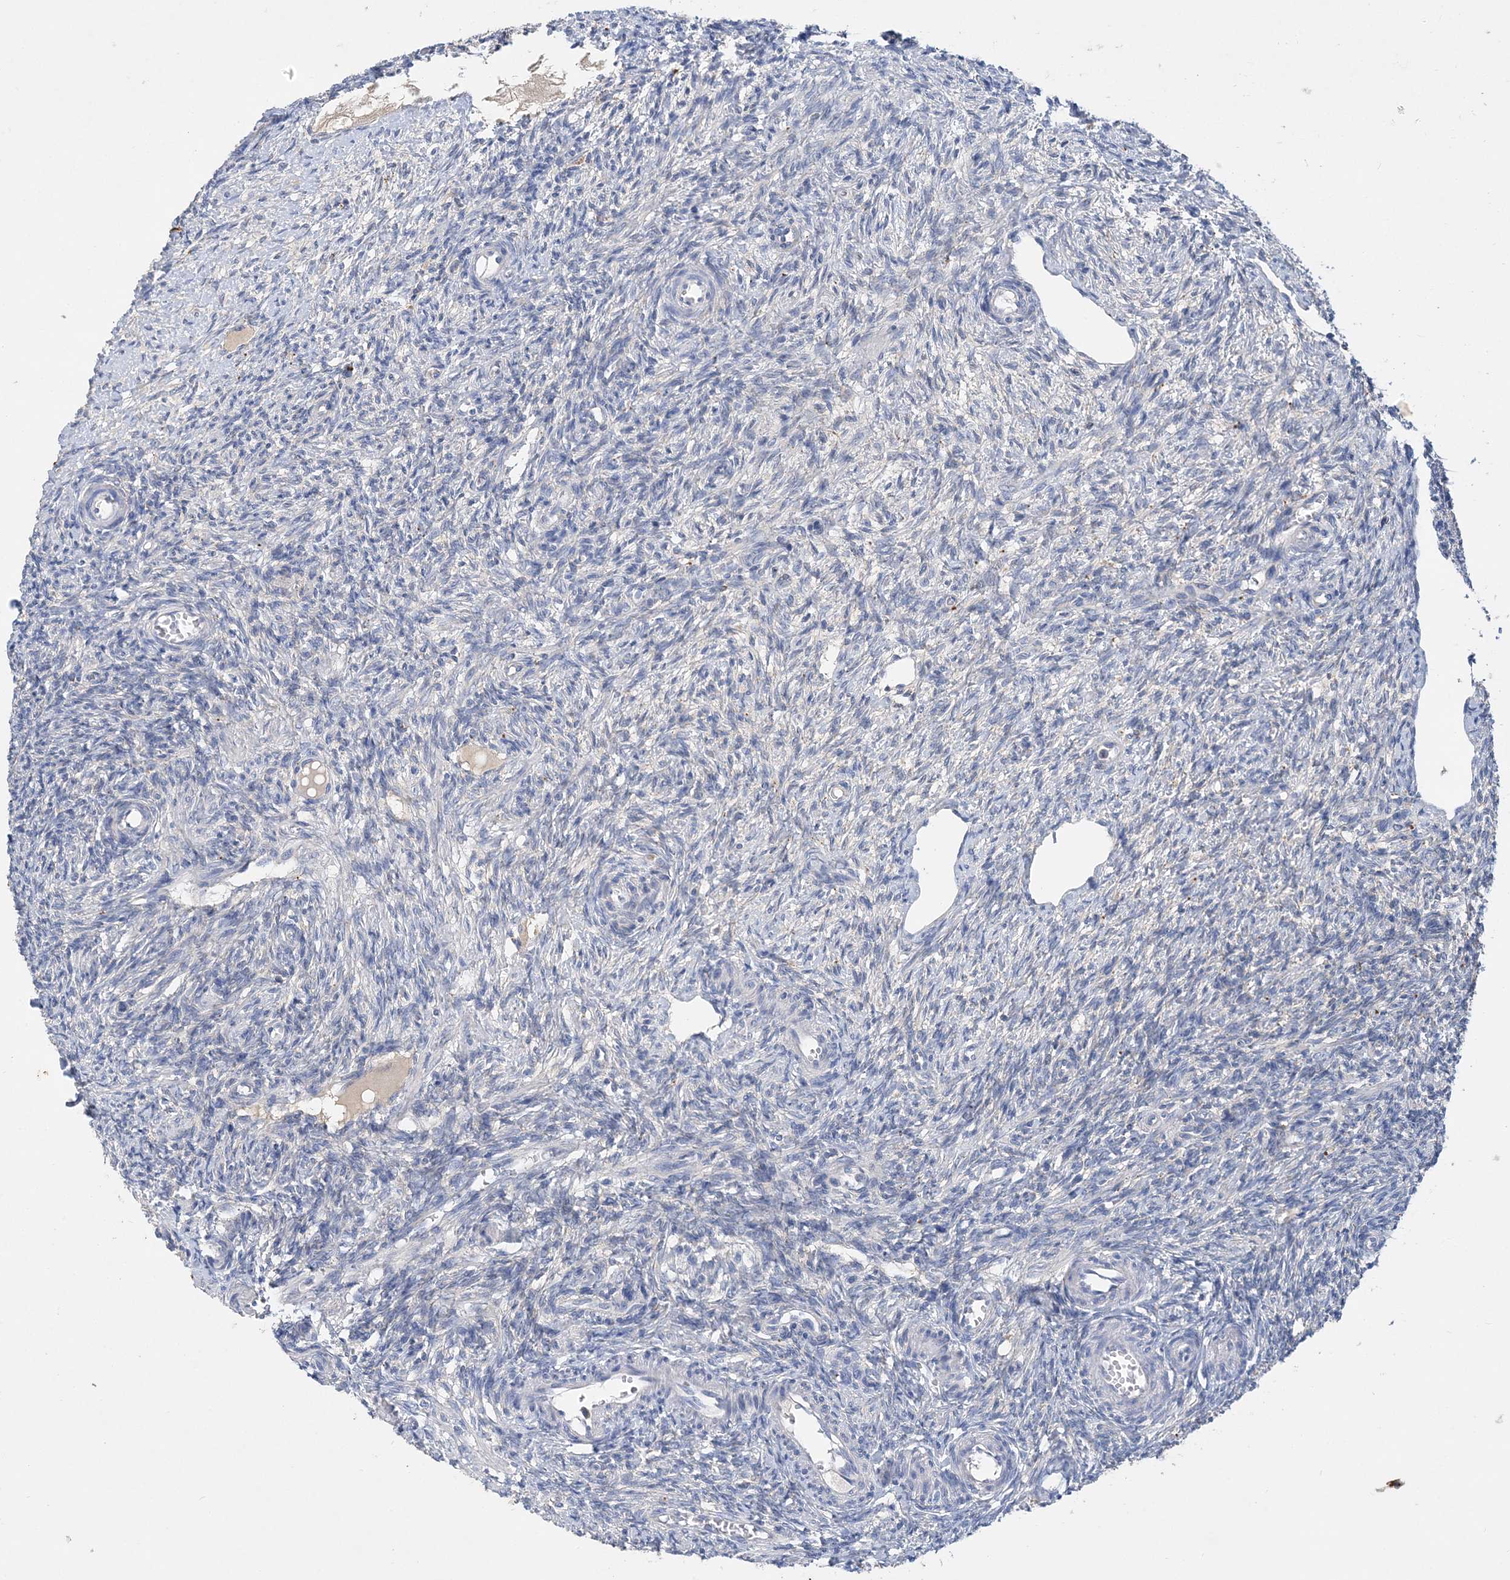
{"staining": {"intensity": "negative", "quantity": "none", "location": "none"}, "tissue": "ovary", "cell_type": "Follicle cells", "image_type": "normal", "snomed": [{"axis": "morphology", "description": "Normal tissue, NOS"}, {"axis": "topography", "description": "Ovary"}], "caption": "An IHC image of unremarkable ovary is shown. There is no staining in follicle cells of ovary.", "gene": "GRINA", "patient": {"sex": "female", "age": 27}}